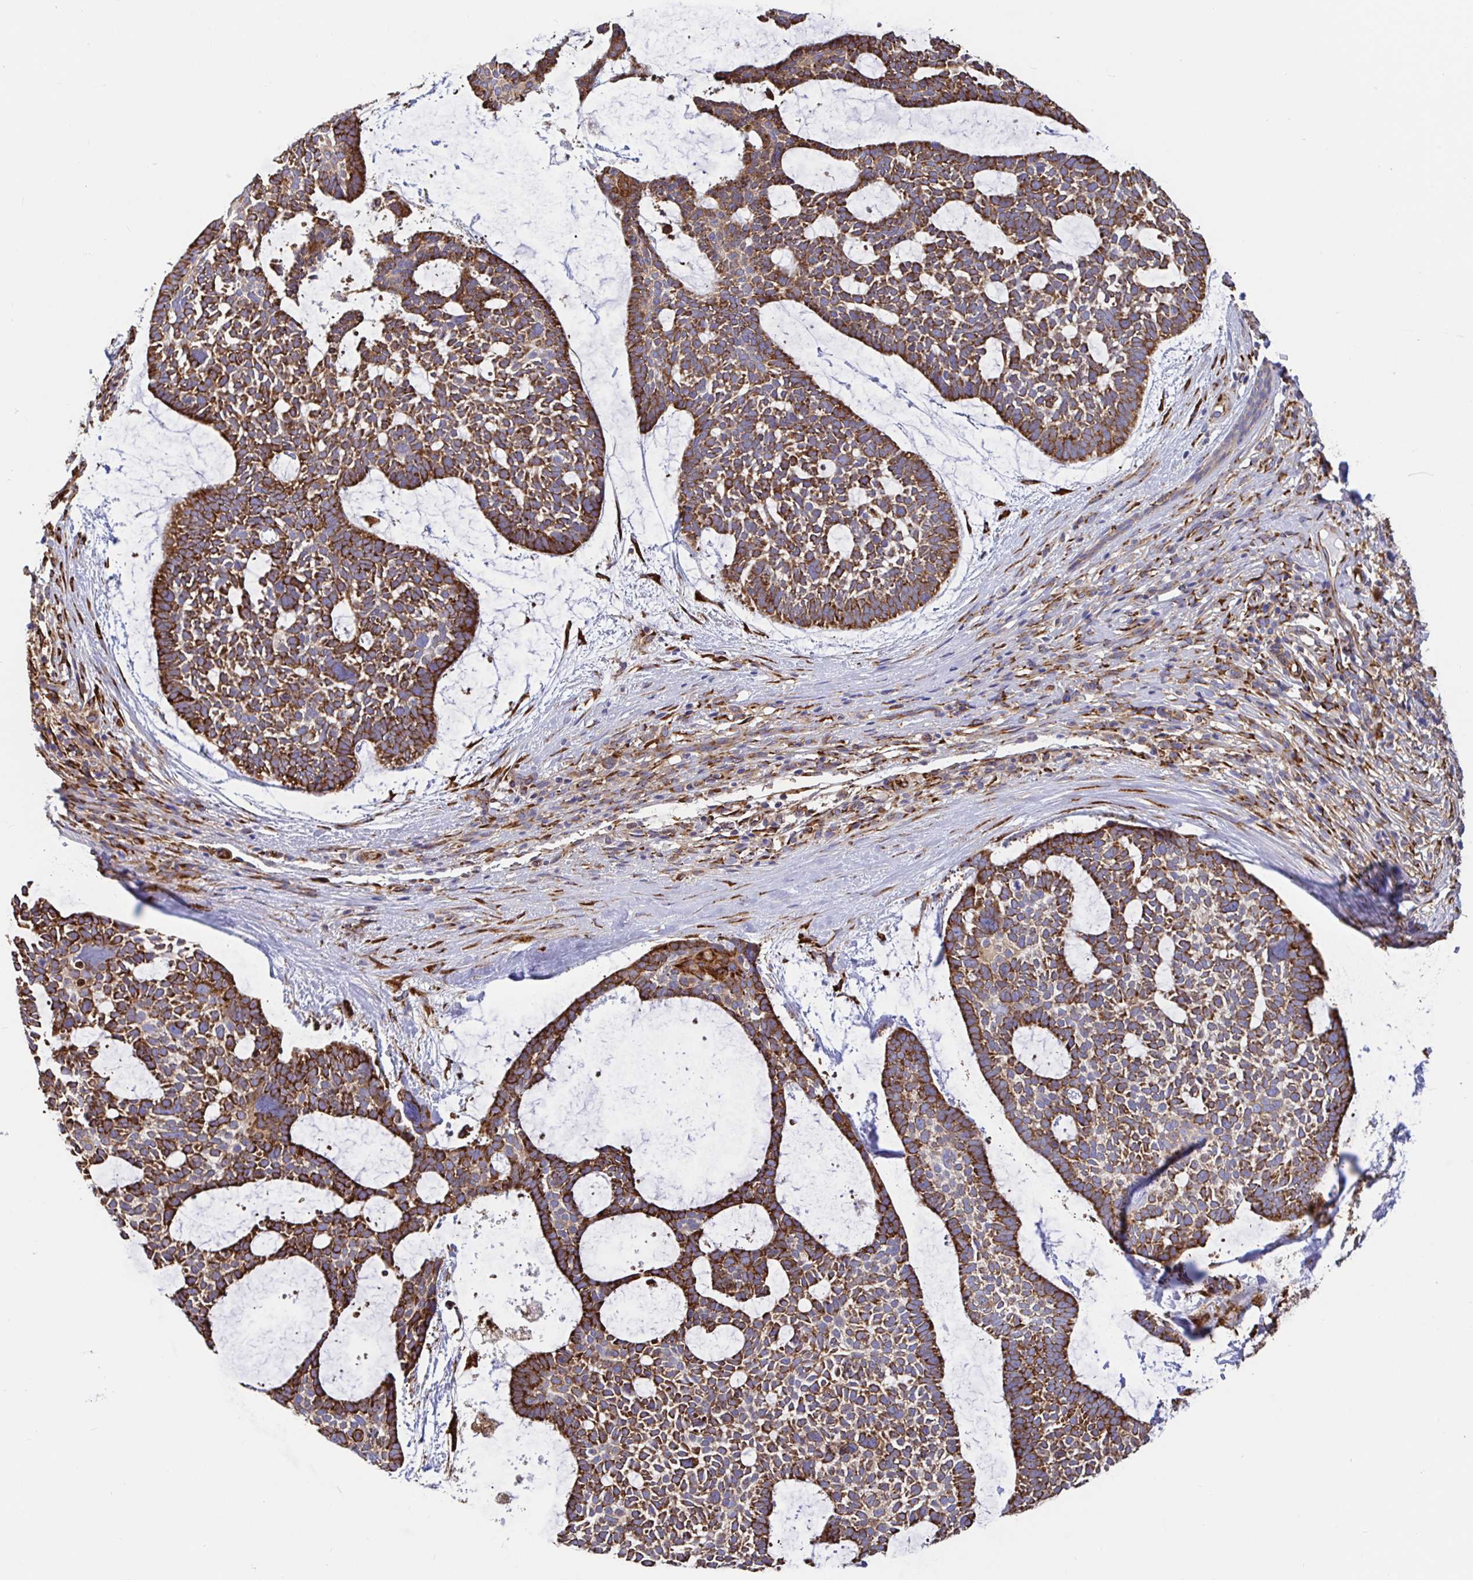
{"staining": {"intensity": "strong", "quantity": ">75%", "location": "cytoplasmic/membranous"}, "tissue": "skin cancer", "cell_type": "Tumor cells", "image_type": "cancer", "snomed": [{"axis": "morphology", "description": "Basal cell carcinoma"}, {"axis": "topography", "description": "Skin"}], "caption": "High-magnification brightfield microscopy of skin basal cell carcinoma stained with DAB (brown) and counterstained with hematoxylin (blue). tumor cells exhibit strong cytoplasmic/membranous expression is identified in approximately>75% of cells.", "gene": "MAOA", "patient": {"sex": "male", "age": 64}}